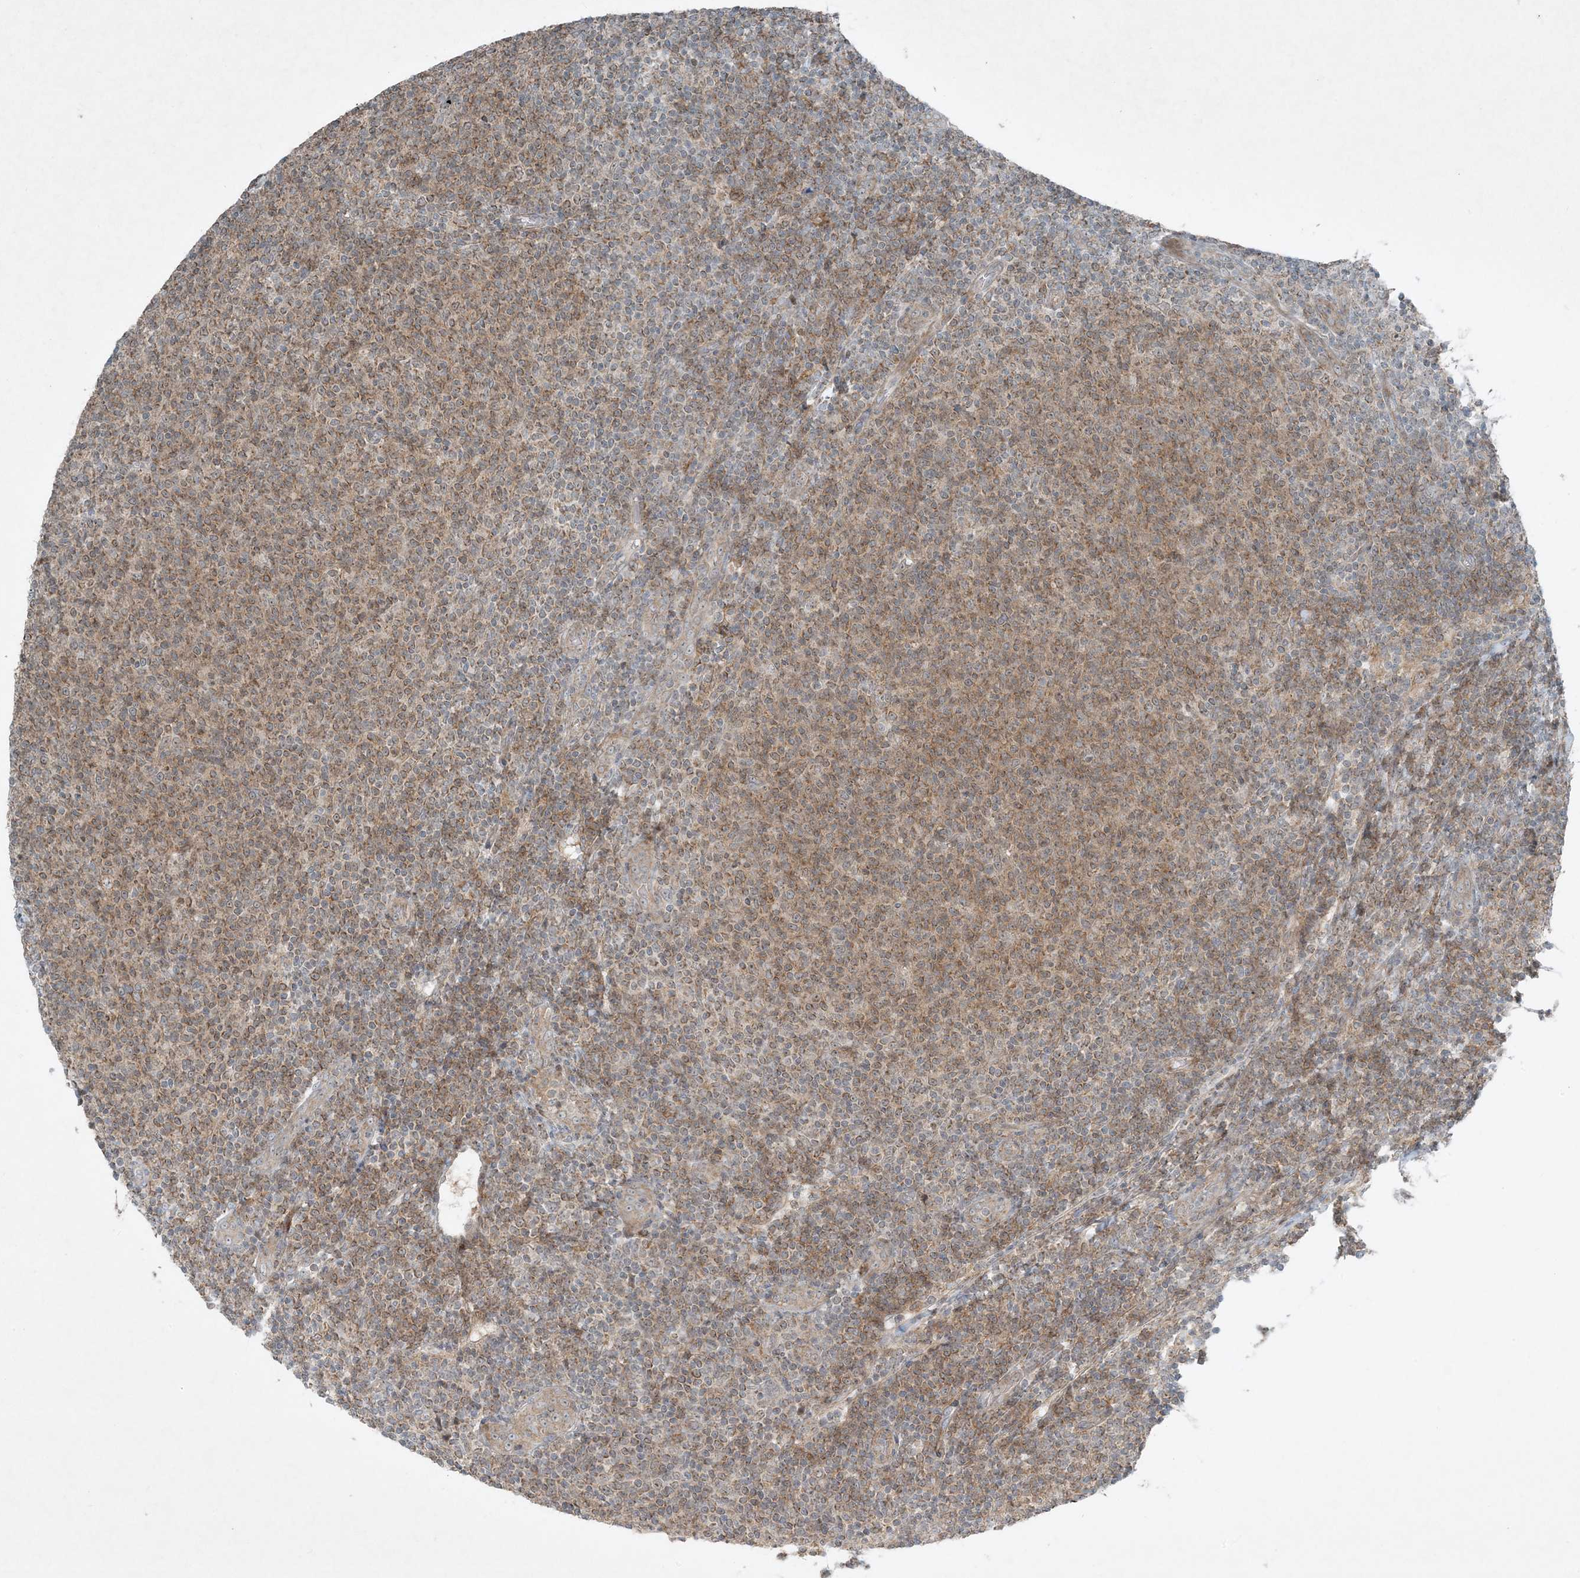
{"staining": {"intensity": "moderate", "quantity": ">75%", "location": "cytoplasmic/membranous"}, "tissue": "lymphoma", "cell_type": "Tumor cells", "image_type": "cancer", "snomed": [{"axis": "morphology", "description": "Malignant lymphoma, non-Hodgkin's type, Low grade"}, {"axis": "topography", "description": "Lymph node"}], "caption": "Brown immunohistochemical staining in human lymphoma shows moderate cytoplasmic/membranous expression in approximately >75% of tumor cells. (IHC, brightfield microscopy, high magnification).", "gene": "MITD1", "patient": {"sex": "male", "age": 66}}